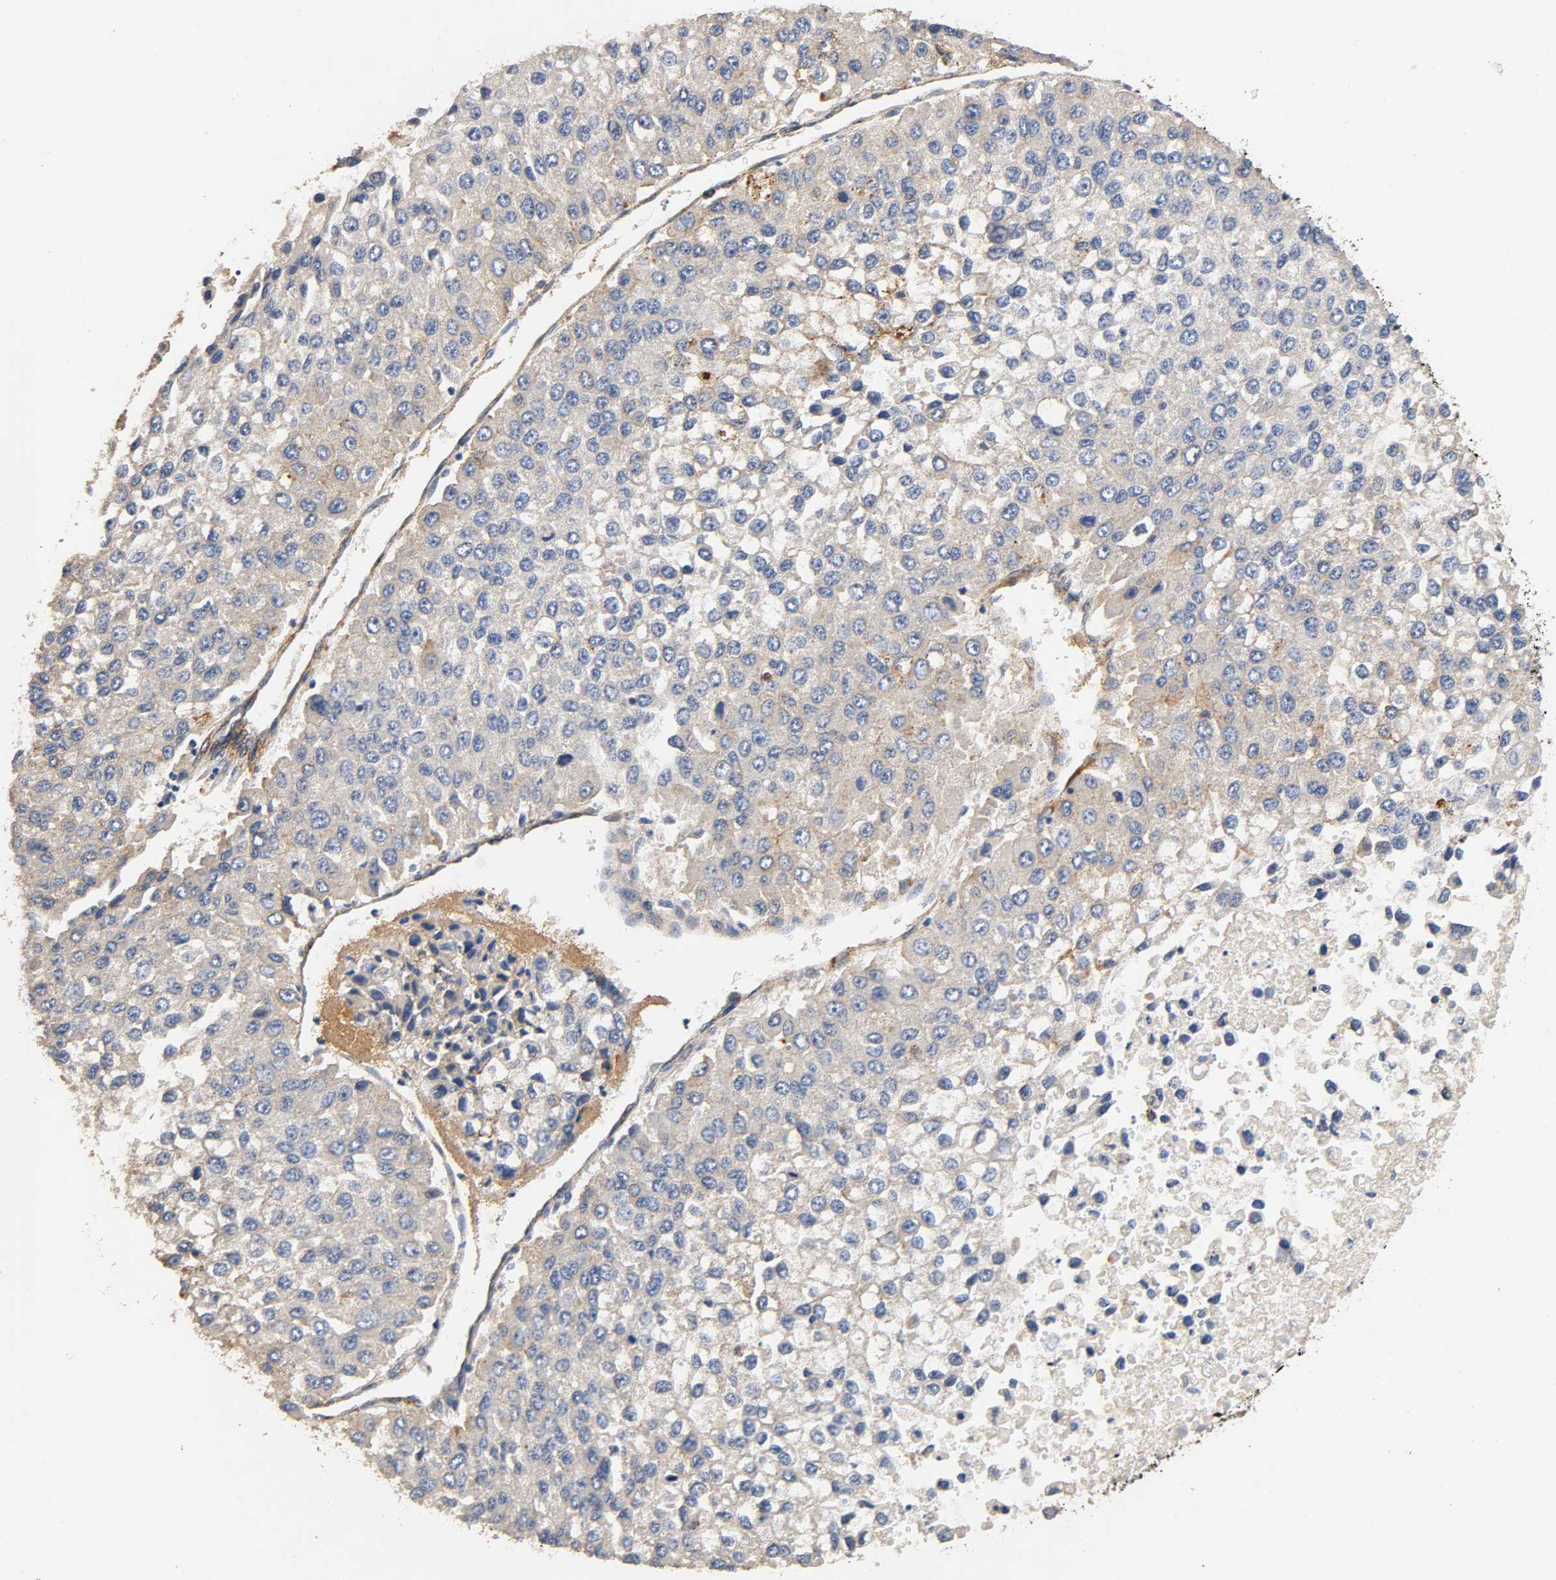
{"staining": {"intensity": "weak", "quantity": "<25%", "location": "cytoplasmic/membranous"}, "tissue": "liver cancer", "cell_type": "Tumor cells", "image_type": "cancer", "snomed": [{"axis": "morphology", "description": "Carcinoma, Hepatocellular, NOS"}, {"axis": "topography", "description": "Liver"}], "caption": "High magnification brightfield microscopy of liver hepatocellular carcinoma stained with DAB (brown) and counterstained with hematoxylin (blue): tumor cells show no significant staining.", "gene": "IFITM3", "patient": {"sex": "female", "age": 66}}